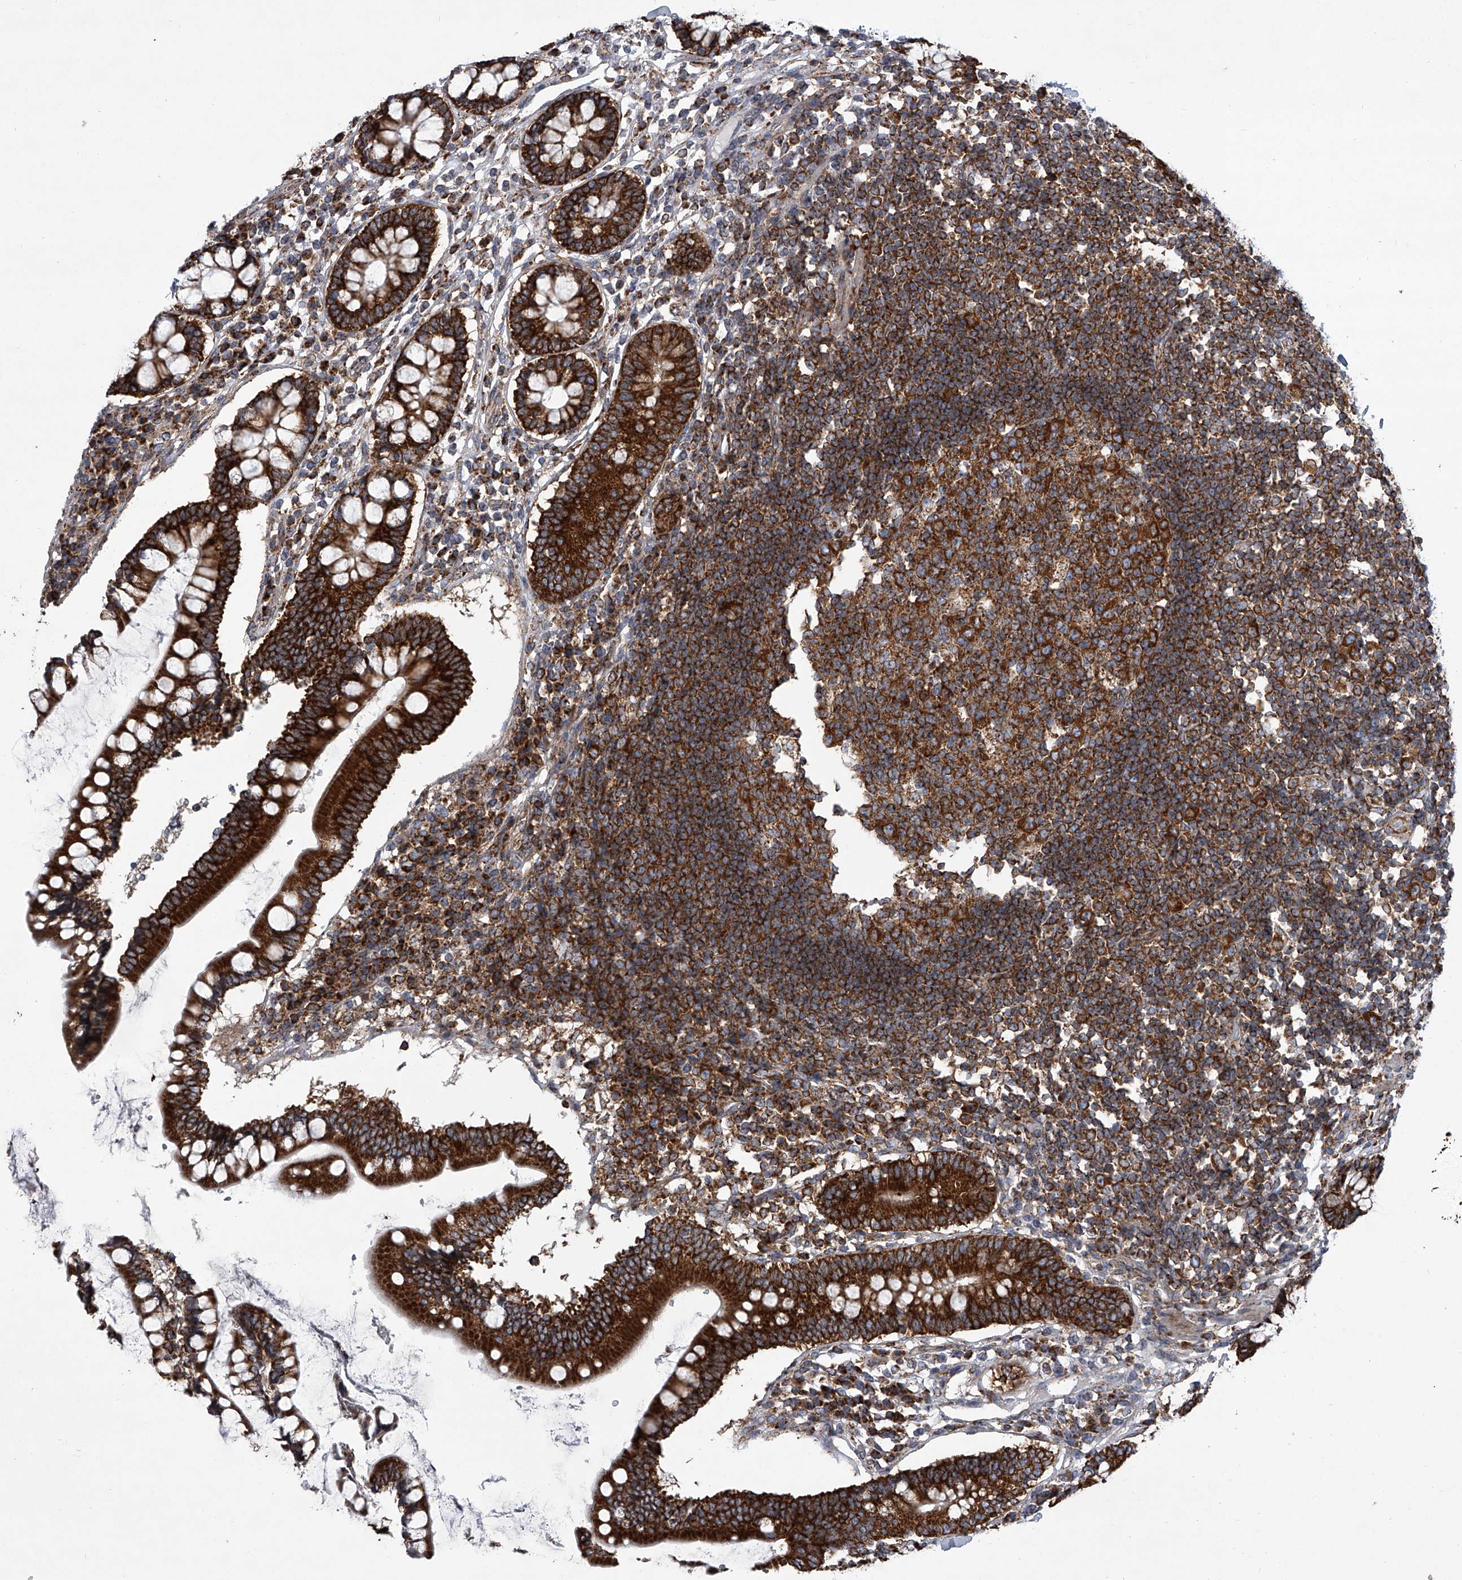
{"staining": {"intensity": "moderate", "quantity": ">75%", "location": "cytoplasmic/membranous"}, "tissue": "colon", "cell_type": "Endothelial cells", "image_type": "normal", "snomed": [{"axis": "morphology", "description": "Normal tissue, NOS"}, {"axis": "topography", "description": "Colon"}], "caption": "Immunohistochemical staining of benign colon displays >75% levels of moderate cytoplasmic/membranous protein expression in about >75% of endothelial cells.", "gene": "ZC3H15", "patient": {"sex": "female", "age": 79}}